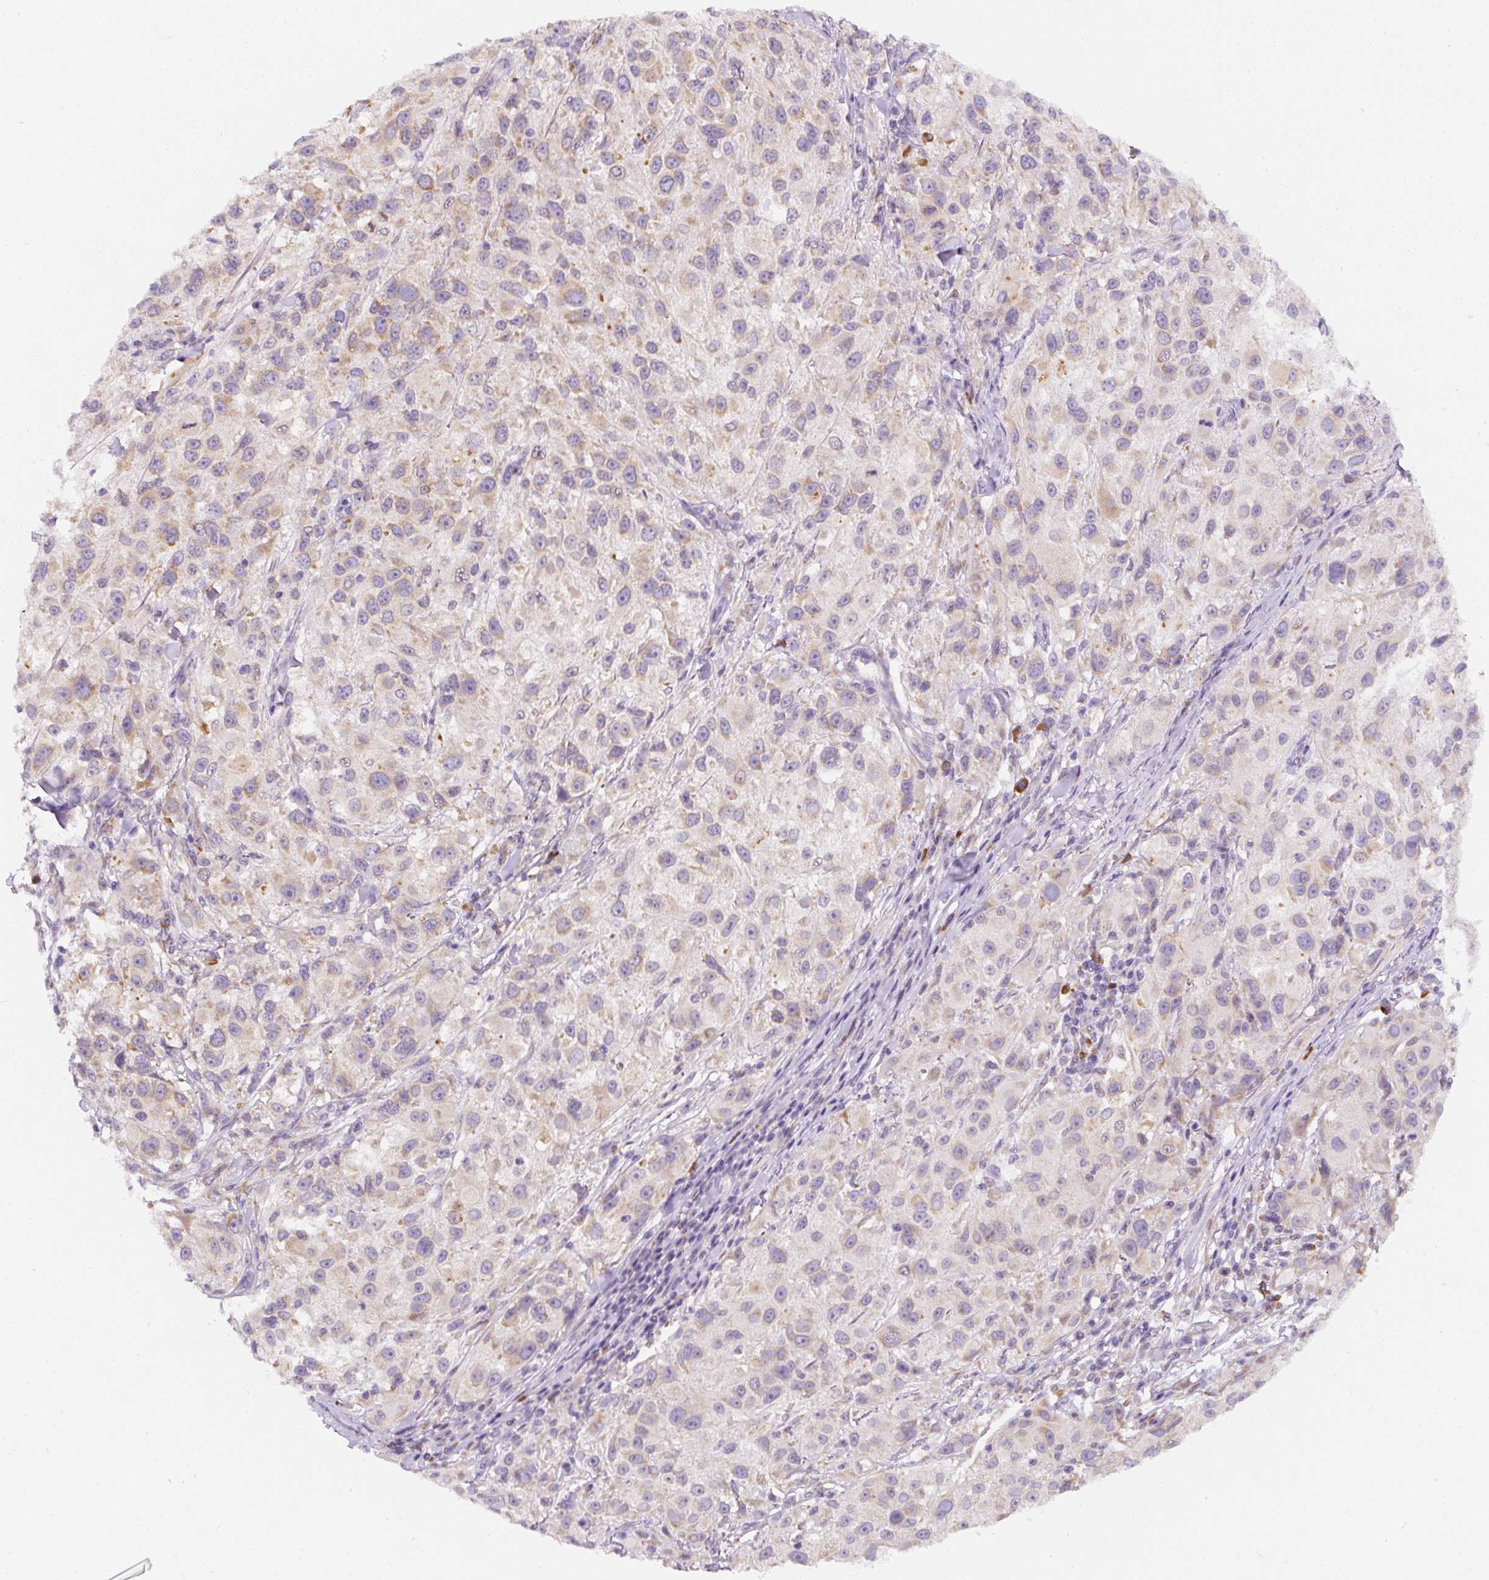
{"staining": {"intensity": "weak", "quantity": "<25%", "location": "cytoplasmic/membranous"}, "tissue": "melanoma", "cell_type": "Tumor cells", "image_type": "cancer", "snomed": [{"axis": "morphology", "description": "Necrosis, NOS"}, {"axis": "morphology", "description": "Malignant melanoma, NOS"}, {"axis": "topography", "description": "Skin"}], "caption": "Immunohistochemistry (IHC) image of neoplastic tissue: malignant melanoma stained with DAB (3,3'-diaminobenzidine) demonstrates no significant protein staining in tumor cells.", "gene": "DDOST", "patient": {"sex": "female", "age": 87}}